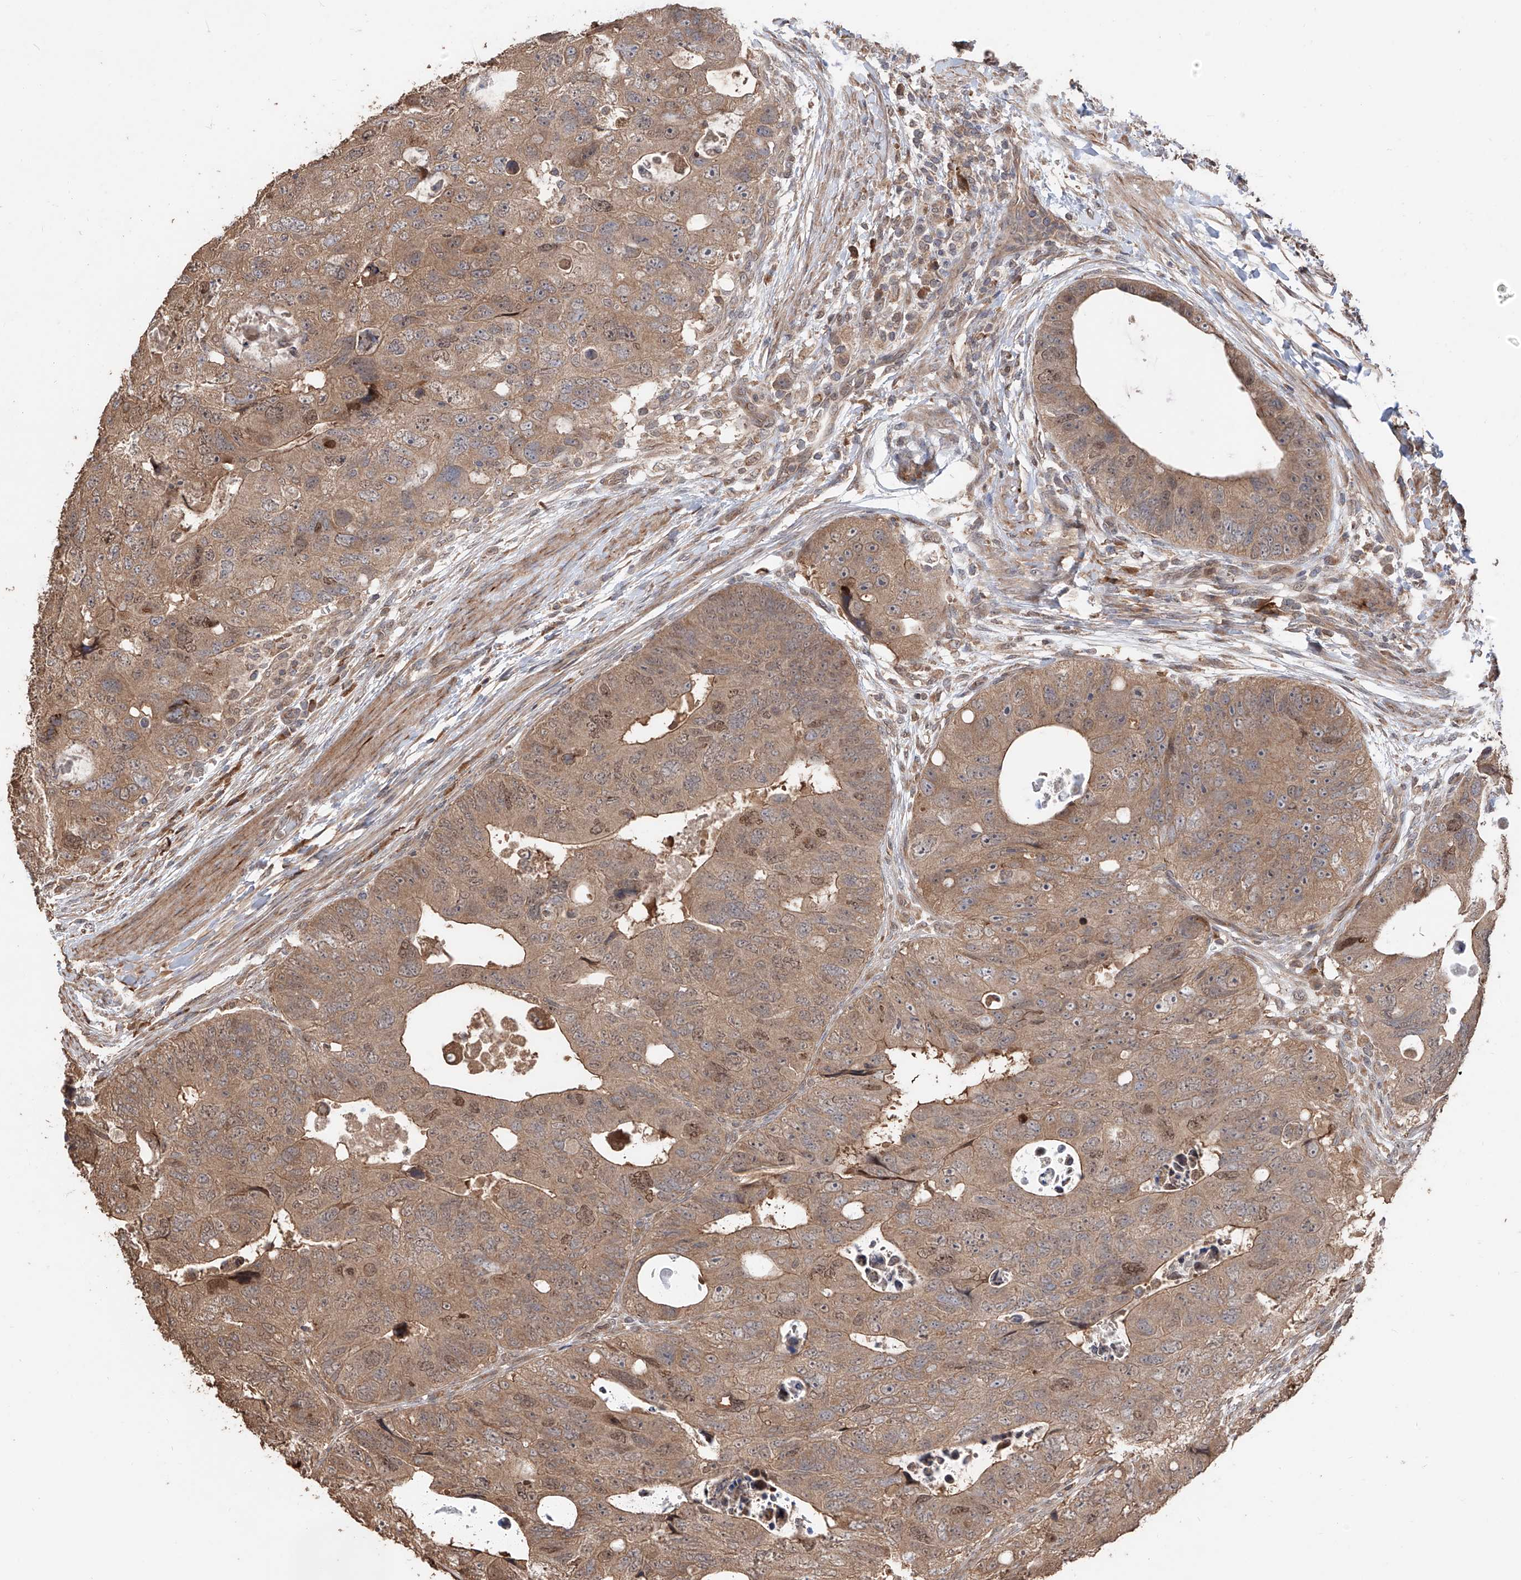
{"staining": {"intensity": "moderate", "quantity": ">75%", "location": "cytoplasmic/membranous,nuclear"}, "tissue": "colorectal cancer", "cell_type": "Tumor cells", "image_type": "cancer", "snomed": [{"axis": "morphology", "description": "Adenocarcinoma, NOS"}, {"axis": "topography", "description": "Rectum"}], "caption": "Protein positivity by immunohistochemistry shows moderate cytoplasmic/membranous and nuclear expression in about >75% of tumor cells in adenocarcinoma (colorectal).", "gene": "FAM135A", "patient": {"sex": "male", "age": 59}}